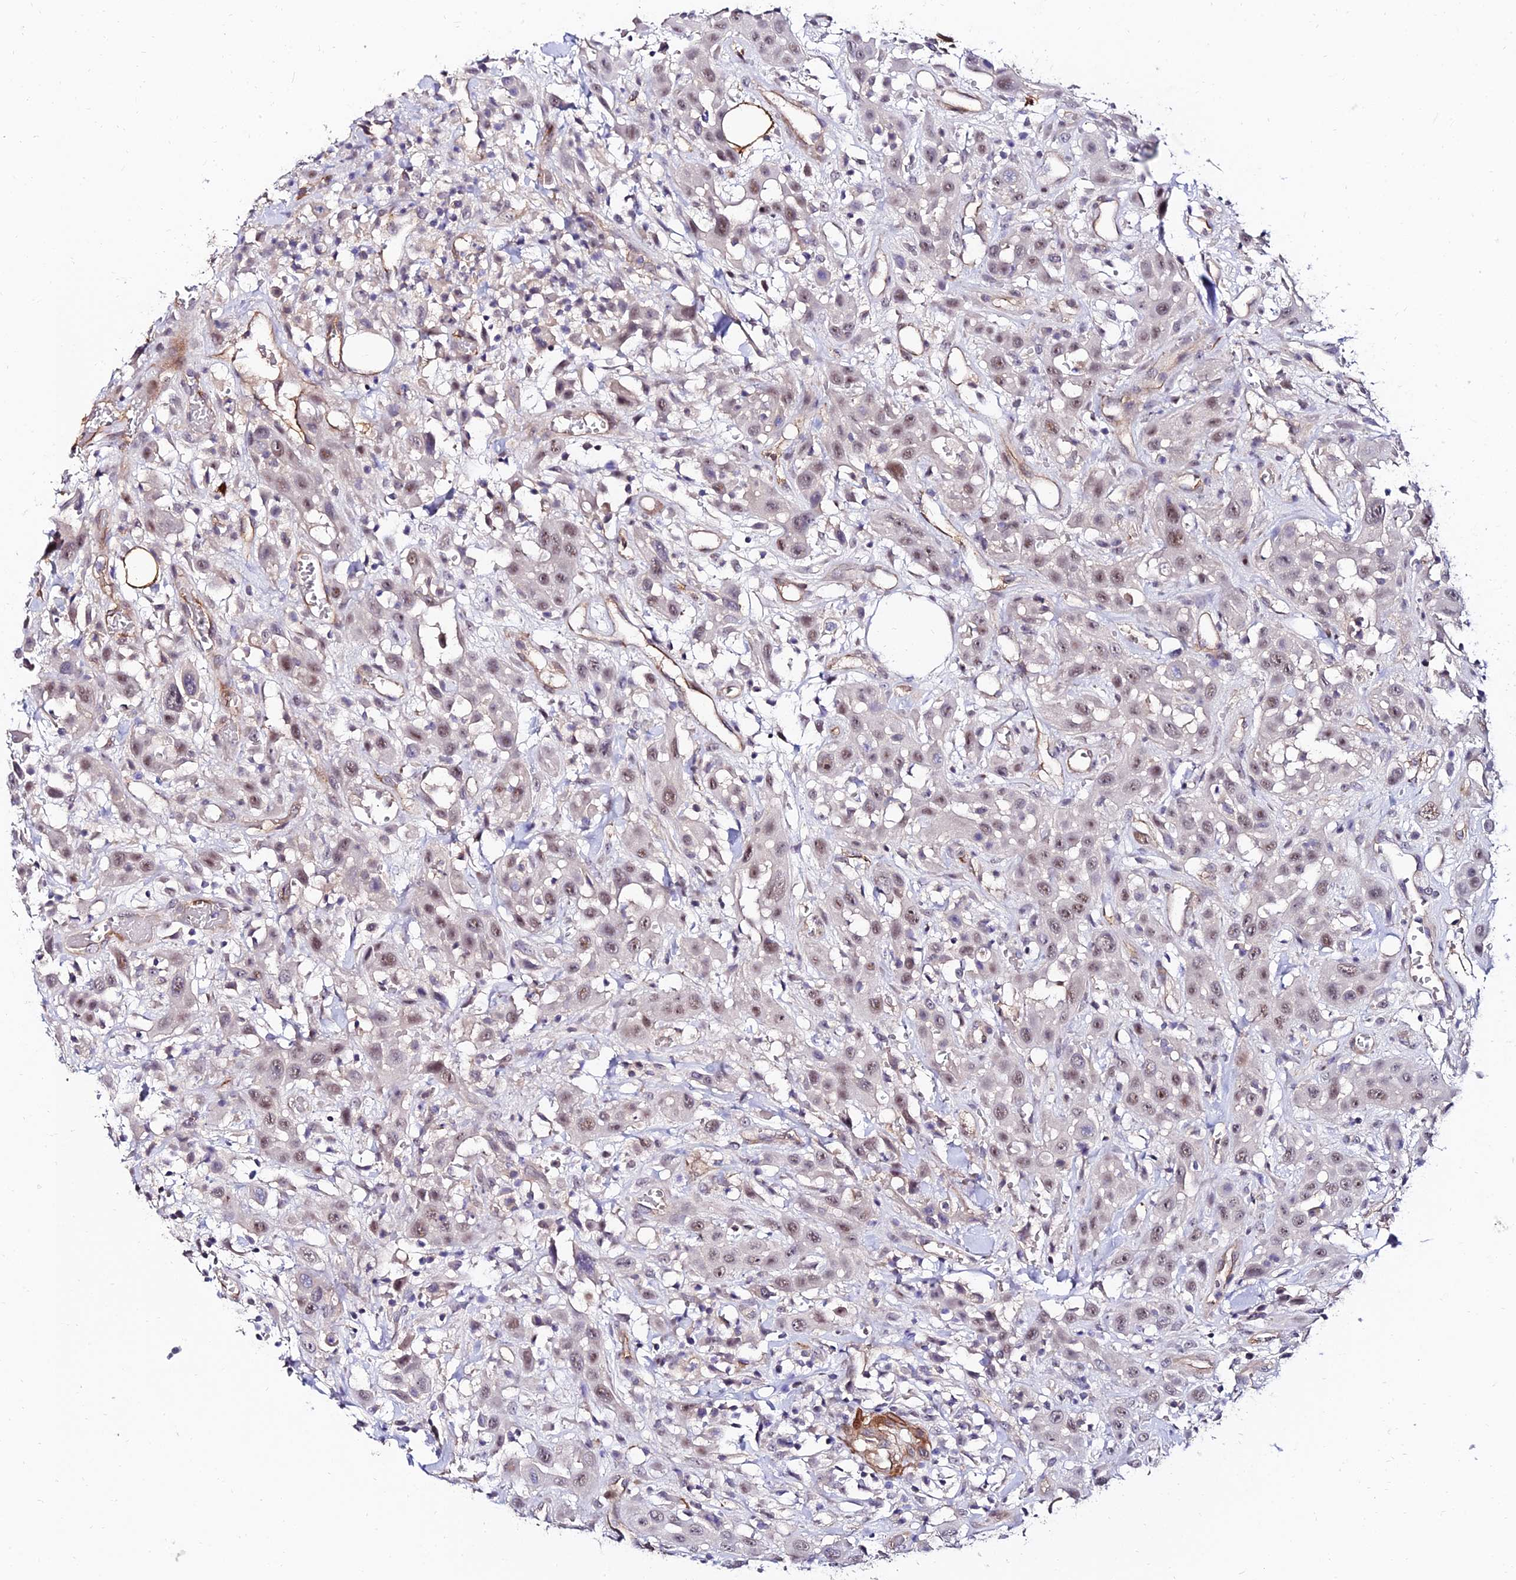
{"staining": {"intensity": "weak", "quantity": "25%-75%", "location": "nuclear"}, "tissue": "head and neck cancer", "cell_type": "Tumor cells", "image_type": "cancer", "snomed": [{"axis": "morphology", "description": "Squamous cell carcinoma, NOS"}, {"axis": "topography", "description": "Head-Neck"}], "caption": "Human head and neck squamous cell carcinoma stained for a protein (brown) exhibits weak nuclear positive expression in about 25%-75% of tumor cells.", "gene": "ALDH3B2", "patient": {"sex": "male", "age": 81}}